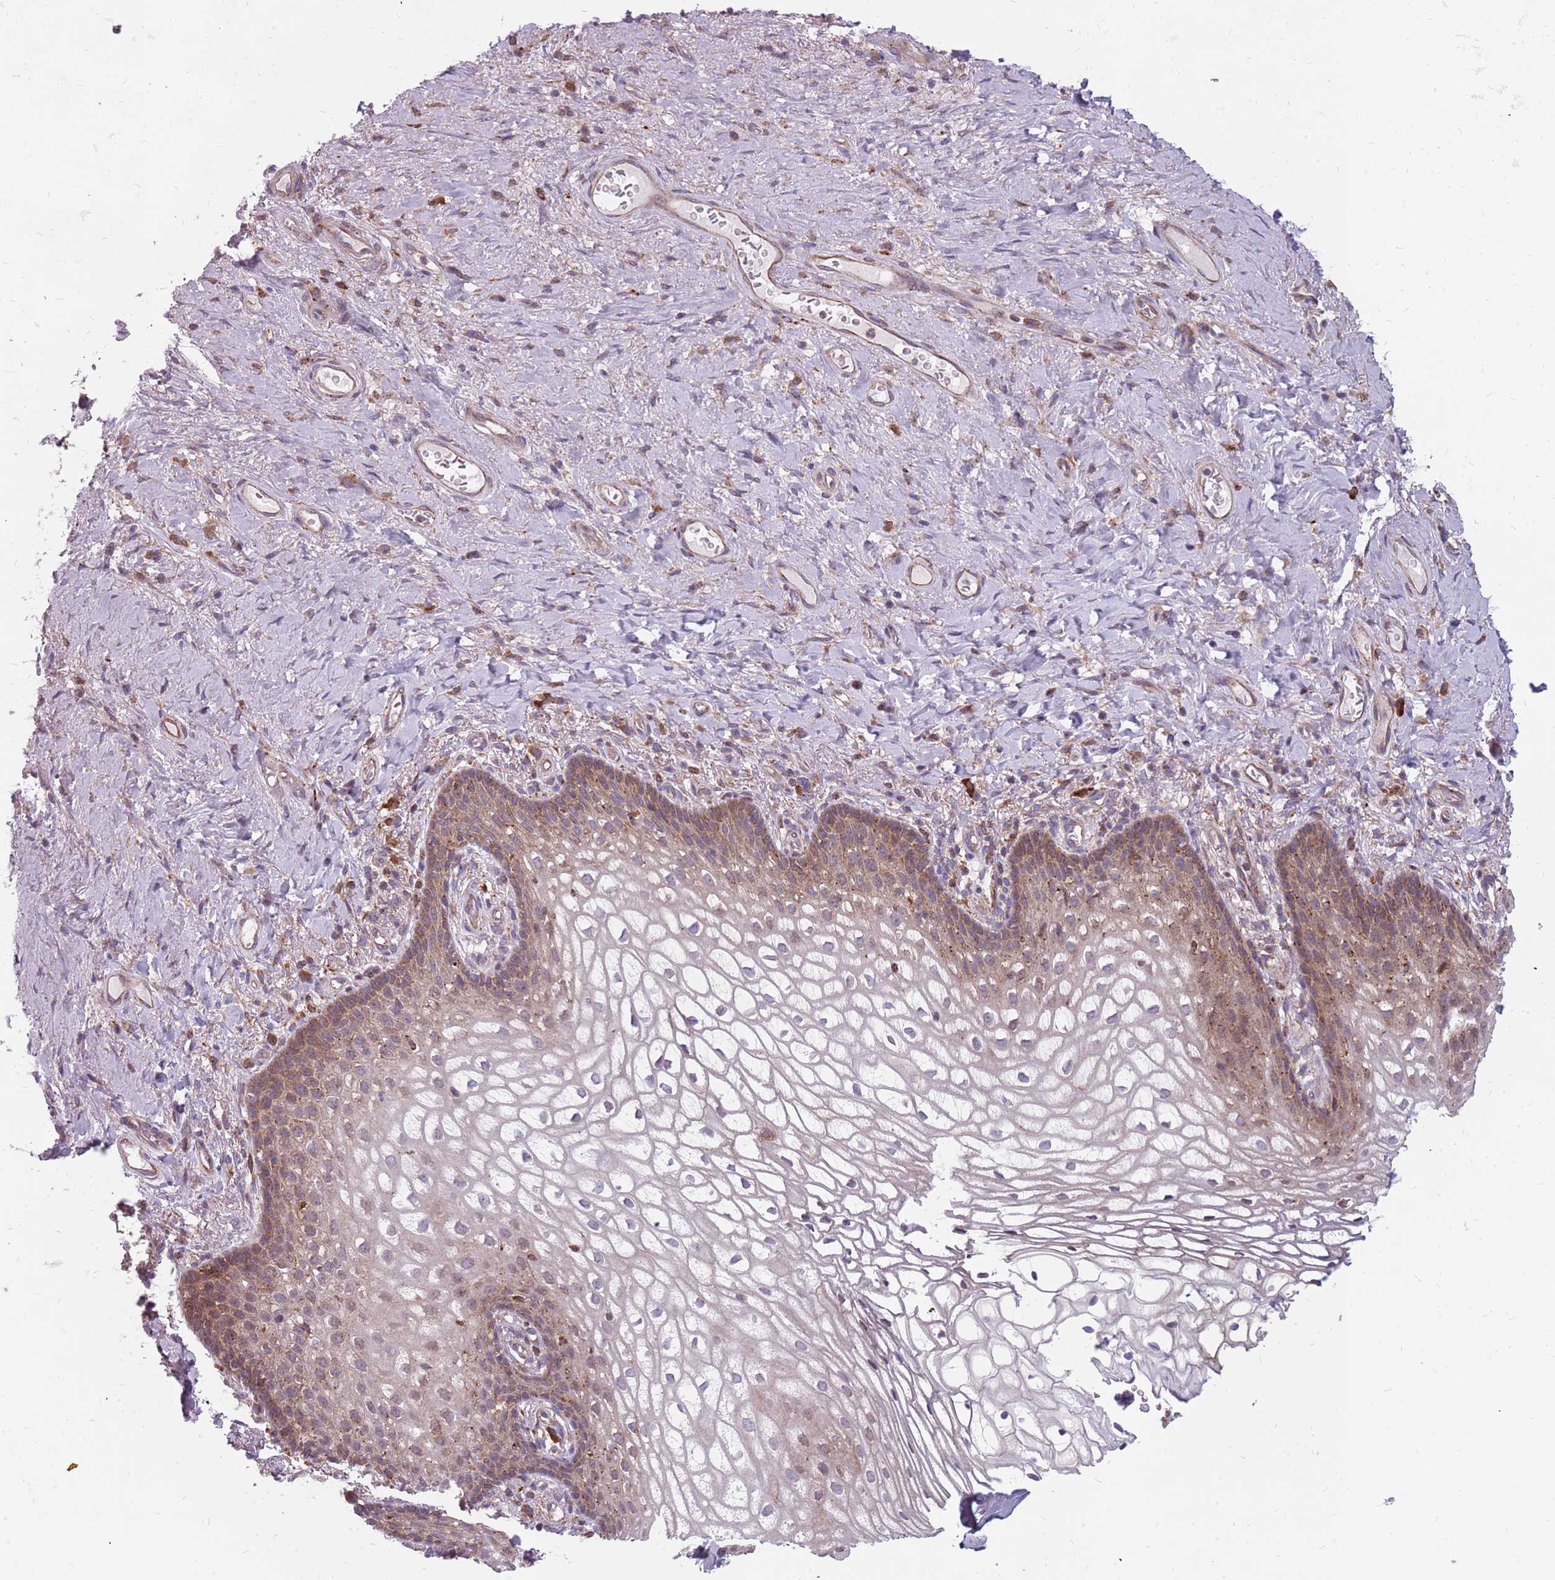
{"staining": {"intensity": "moderate", "quantity": "25%-75%", "location": "cytoplasmic/membranous"}, "tissue": "vagina", "cell_type": "Squamous epithelial cells", "image_type": "normal", "snomed": [{"axis": "morphology", "description": "Normal tissue, NOS"}, {"axis": "topography", "description": "Vagina"}], "caption": "Immunohistochemical staining of normal vagina reveals moderate cytoplasmic/membranous protein positivity in about 25%-75% of squamous epithelial cells. (brown staining indicates protein expression, while blue staining denotes nuclei).", "gene": "NME4", "patient": {"sex": "female", "age": 60}}